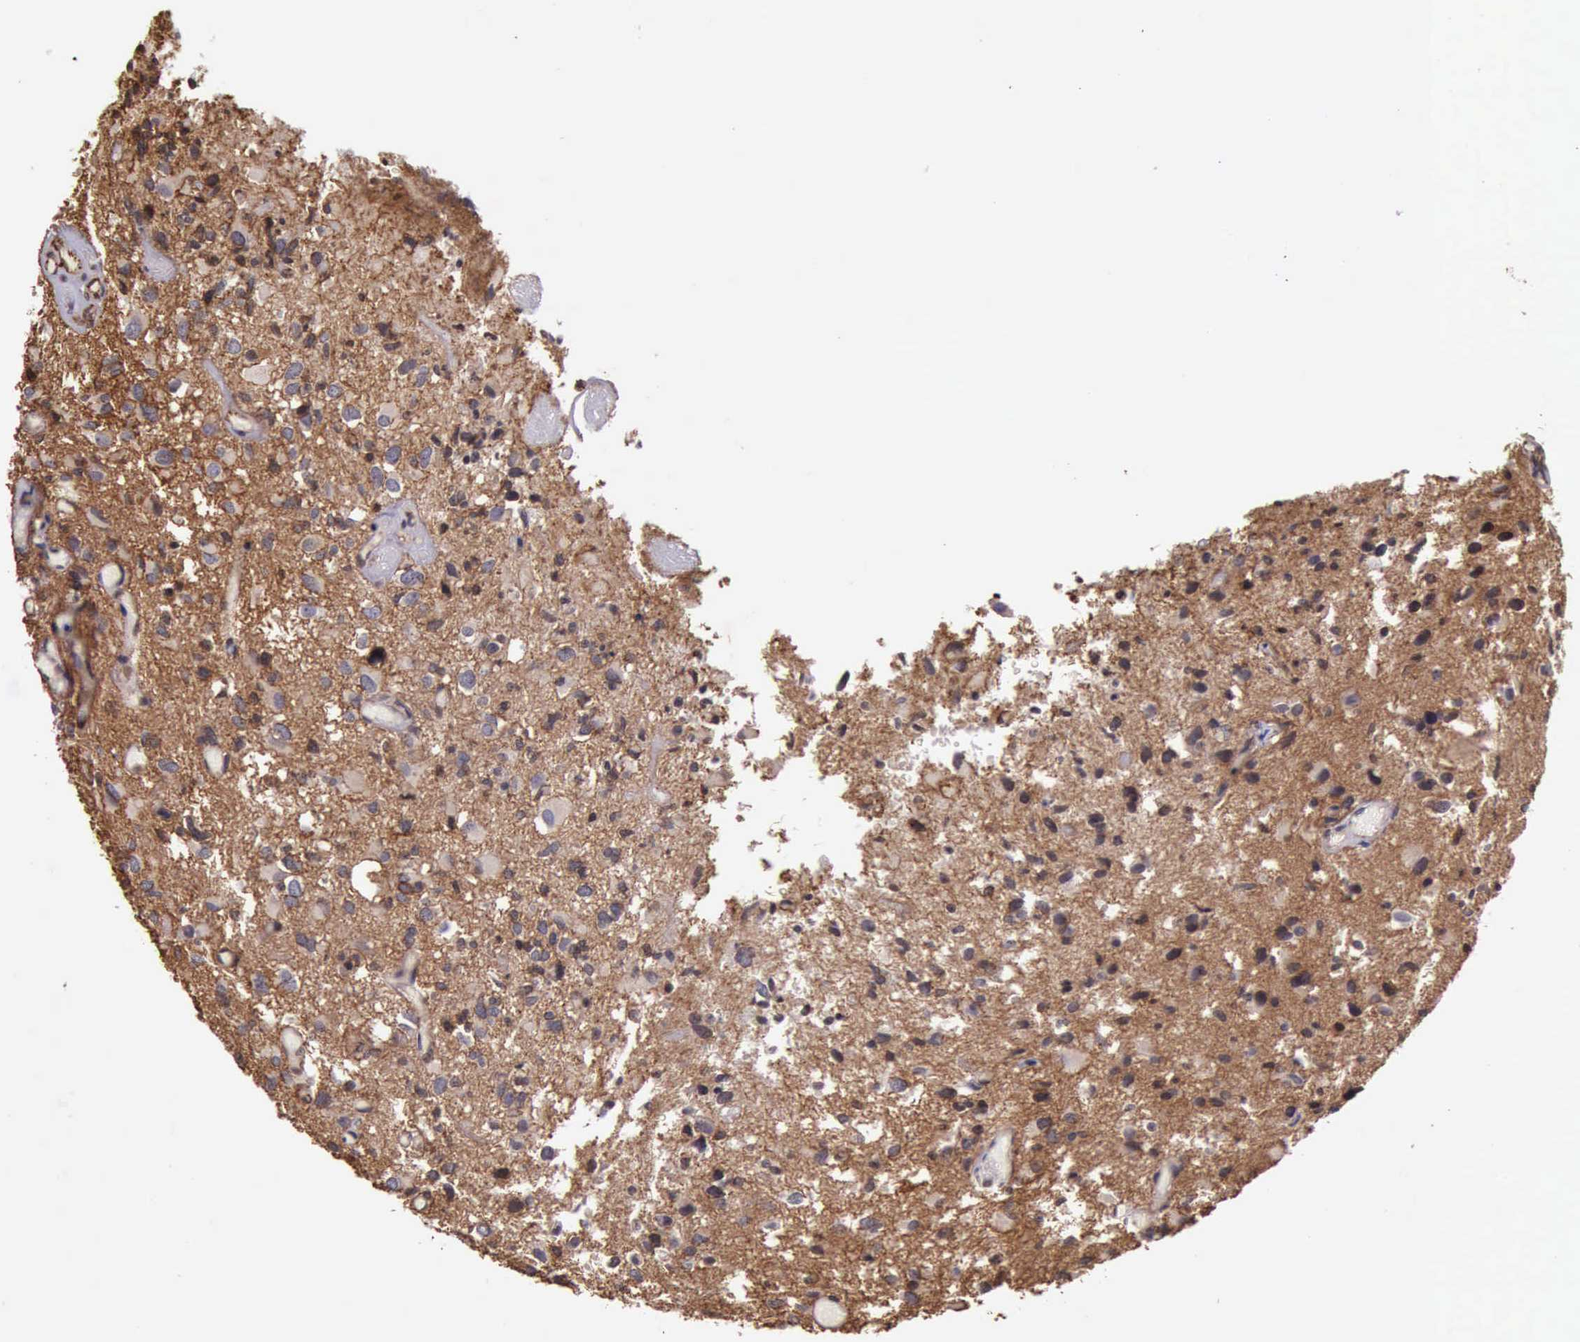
{"staining": {"intensity": "moderate", "quantity": ">75%", "location": "cytoplasmic/membranous"}, "tissue": "glioma", "cell_type": "Tumor cells", "image_type": "cancer", "snomed": [{"axis": "morphology", "description": "Glioma, malignant, High grade"}, {"axis": "topography", "description": "Brain"}], "caption": "DAB immunohistochemical staining of human glioma shows moderate cytoplasmic/membranous protein positivity in approximately >75% of tumor cells. (Stains: DAB in brown, nuclei in blue, Microscopy: brightfield microscopy at high magnification).", "gene": "CTNNB1", "patient": {"sex": "male", "age": 69}}